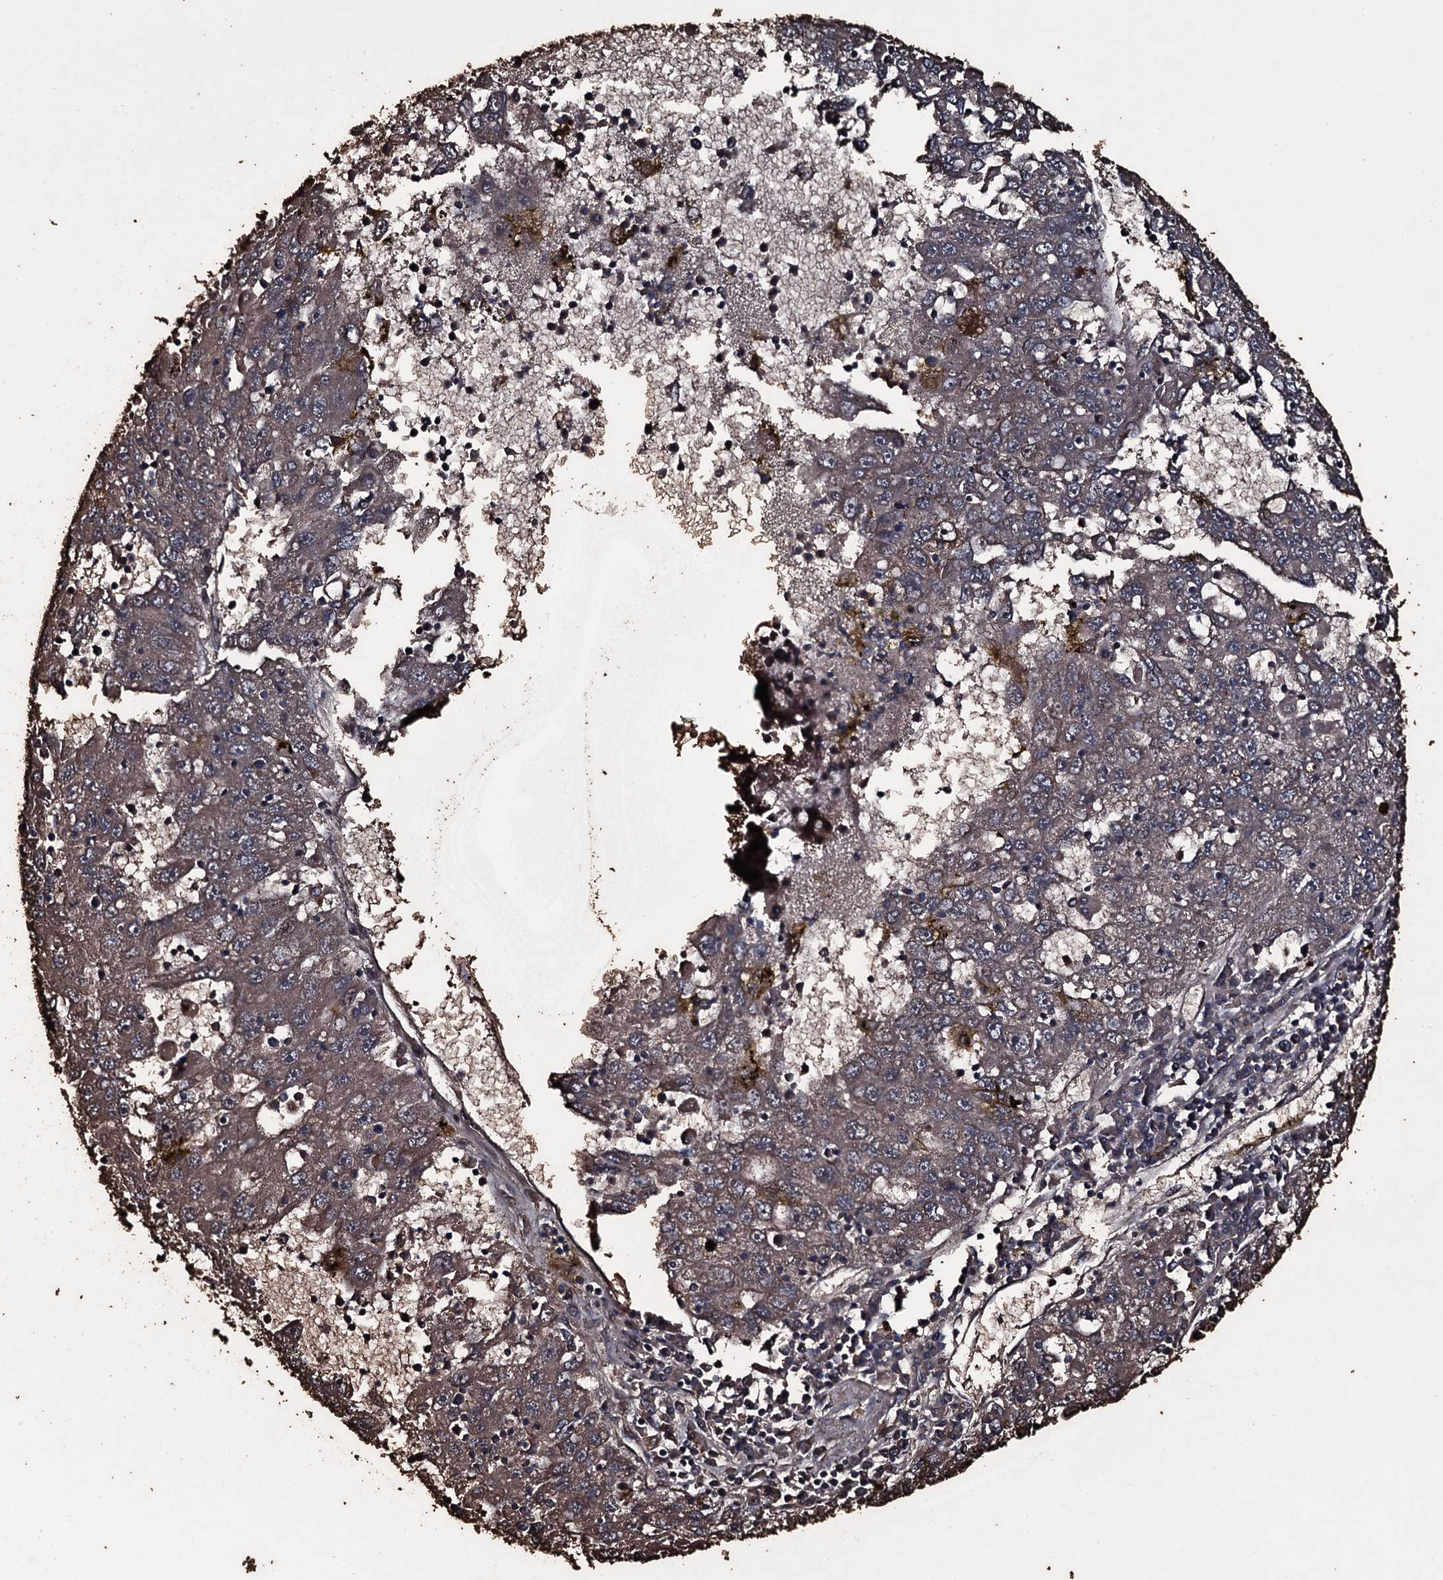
{"staining": {"intensity": "moderate", "quantity": "25%-75%", "location": "cytoplasmic/membranous"}, "tissue": "liver cancer", "cell_type": "Tumor cells", "image_type": "cancer", "snomed": [{"axis": "morphology", "description": "Carcinoma, Hepatocellular, NOS"}, {"axis": "topography", "description": "Liver"}], "caption": "Liver hepatocellular carcinoma stained with a brown dye reveals moderate cytoplasmic/membranous positive positivity in approximately 25%-75% of tumor cells.", "gene": "ZSWIM8", "patient": {"sex": "male", "age": 49}}